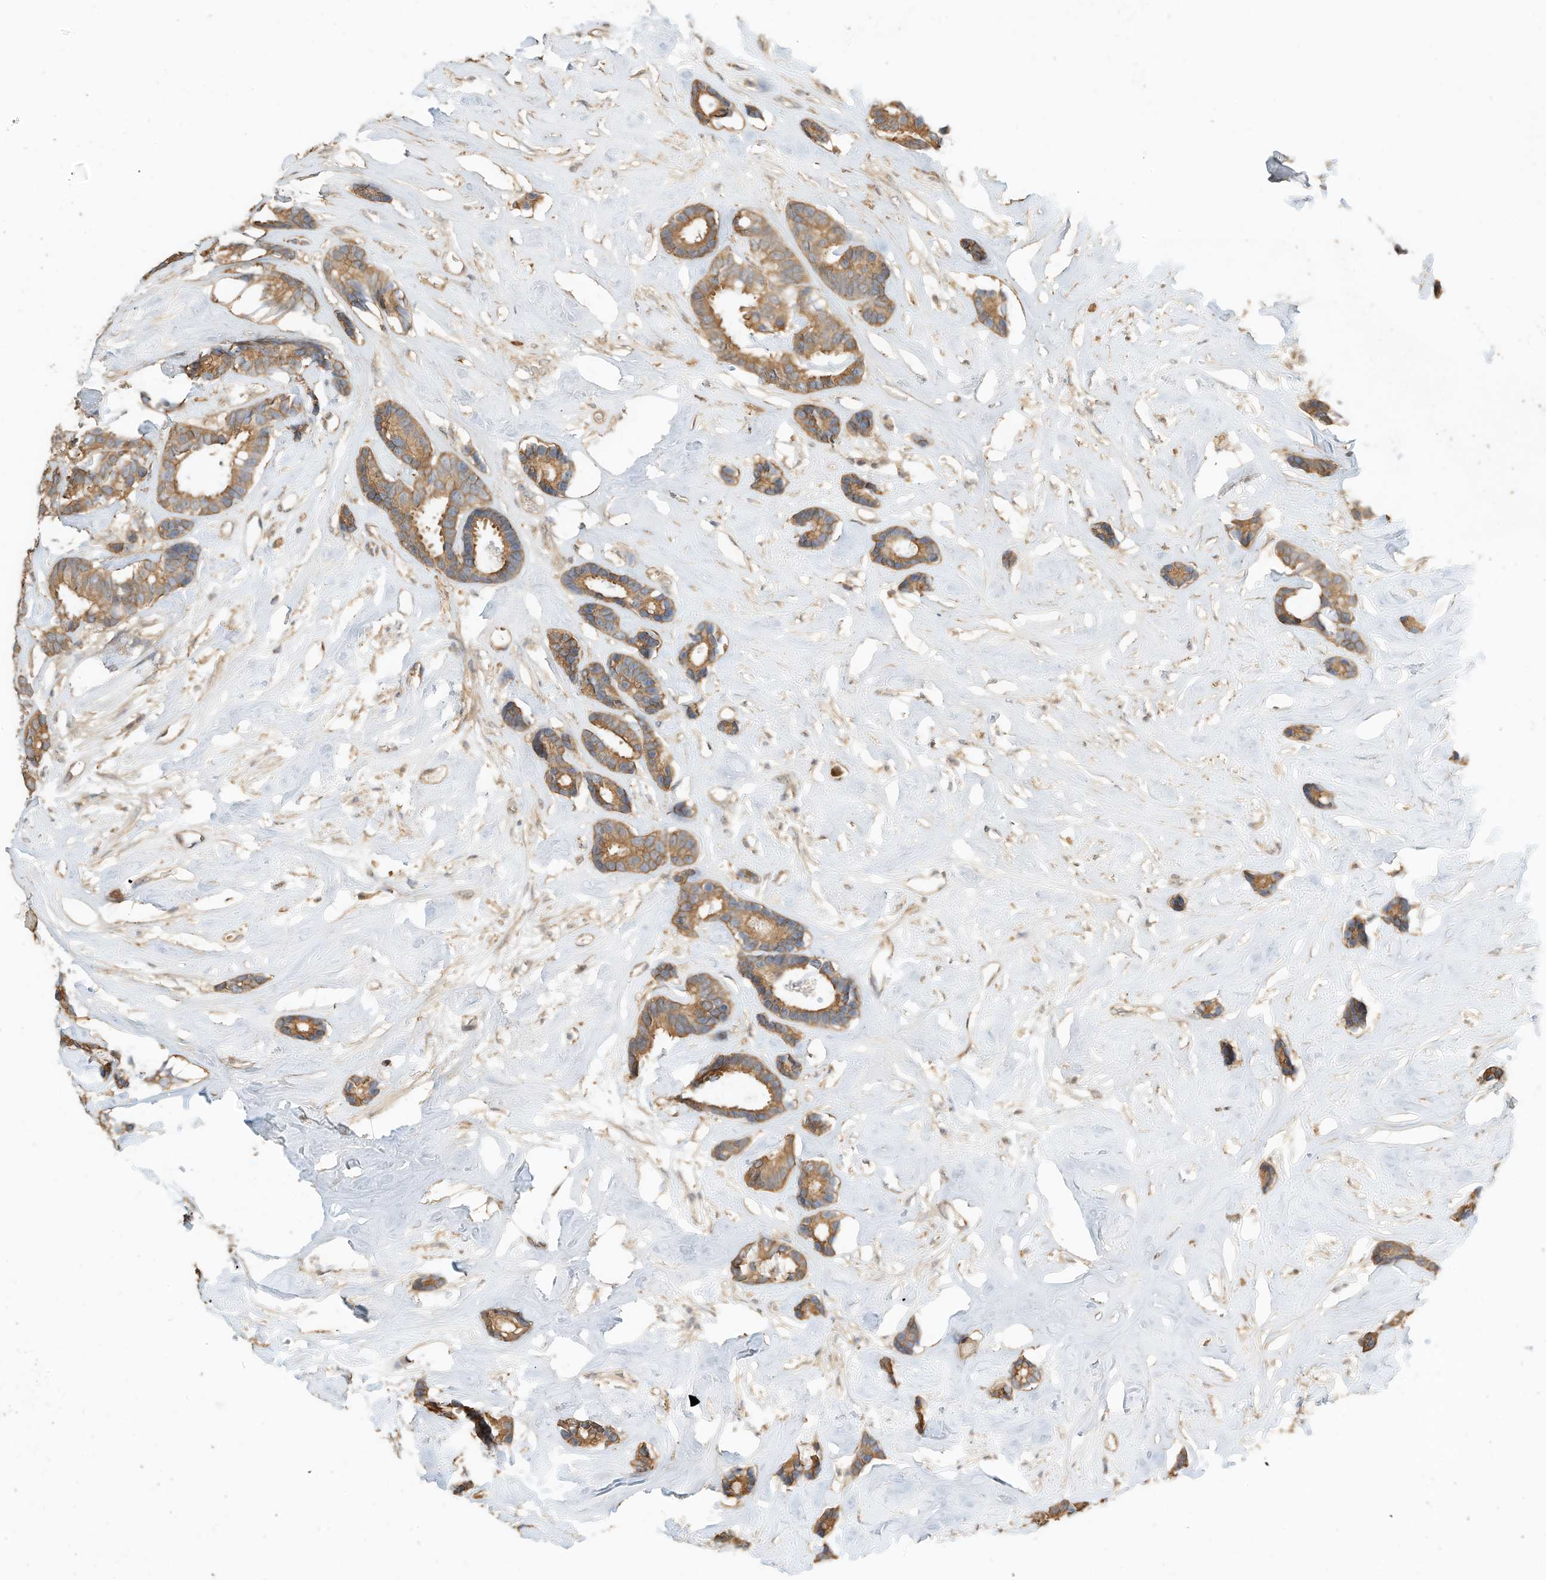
{"staining": {"intensity": "moderate", "quantity": ">75%", "location": "cytoplasmic/membranous"}, "tissue": "breast cancer", "cell_type": "Tumor cells", "image_type": "cancer", "snomed": [{"axis": "morphology", "description": "Duct carcinoma"}, {"axis": "topography", "description": "Breast"}], "caption": "Immunohistochemistry micrograph of neoplastic tissue: infiltrating ductal carcinoma (breast) stained using immunohistochemistry (IHC) exhibits medium levels of moderate protein expression localized specifically in the cytoplasmic/membranous of tumor cells, appearing as a cytoplasmic/membranous brown color.", "gene": "OFD1", "patient": {"sex": "female", "age": 87}}